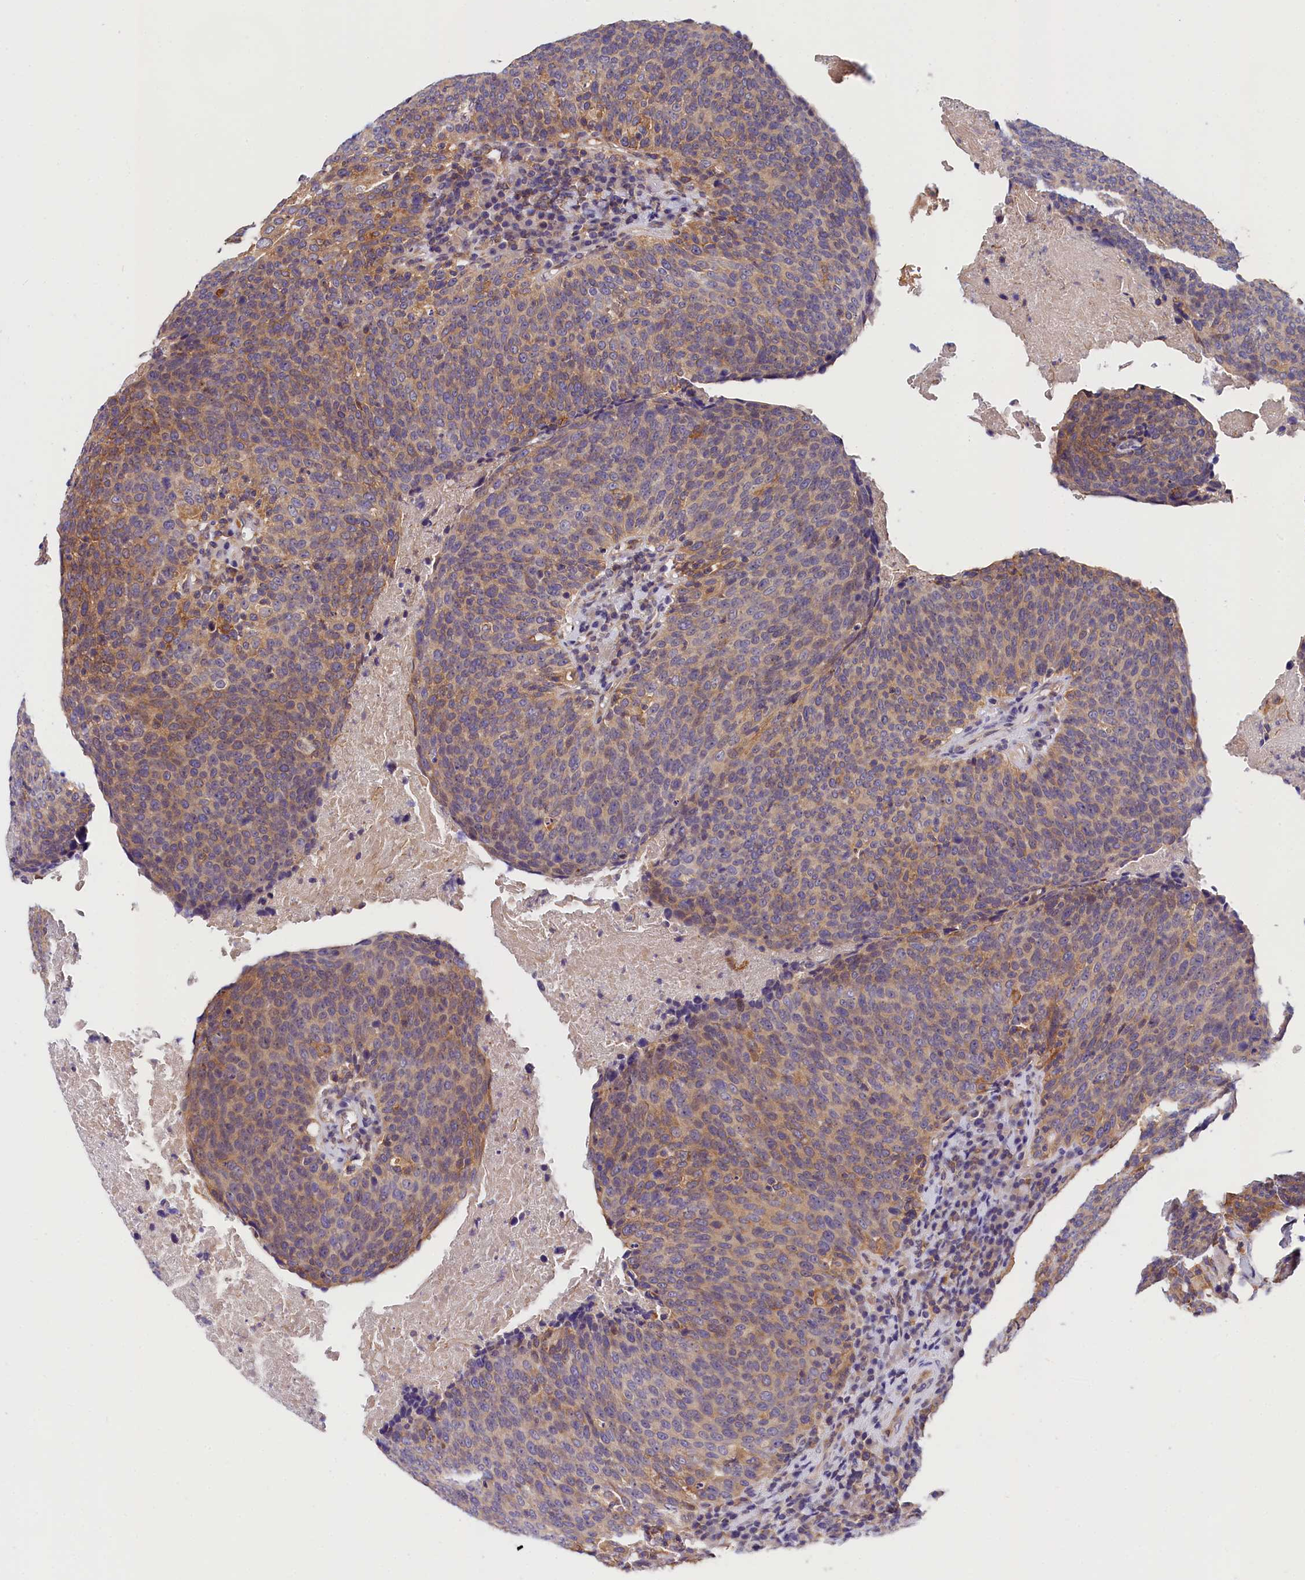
{"staining": {"intensity": "moderate", "quantity": "25%-75%", "location": "cytoplasmic/membranous"}, "tissue": "head and neck cancer", "cell_type": "Tumor cells", "image_type": "cancer", "snomed": [{"axis": "morphology", "description": "Squamous cell carcinoma, NOS"}, {"axis": "morphology", "description": "Squamous cell carcinoma, metastatic, NOS"}, {"axis": "topography", "description": "Lymph node"}, {"axis": "topography", "description": "Head-Neck"}], "caption": "Immunohistochemistry (IHC) of head and neck cancer (metastatic squamous cell carcinoma) shows medium levels of moderate cytoplasmic/membranous staining in about 25%-75% of tumor cells.", "gene": "OAS3", "patient": {"sex": "male", "age": 62}}